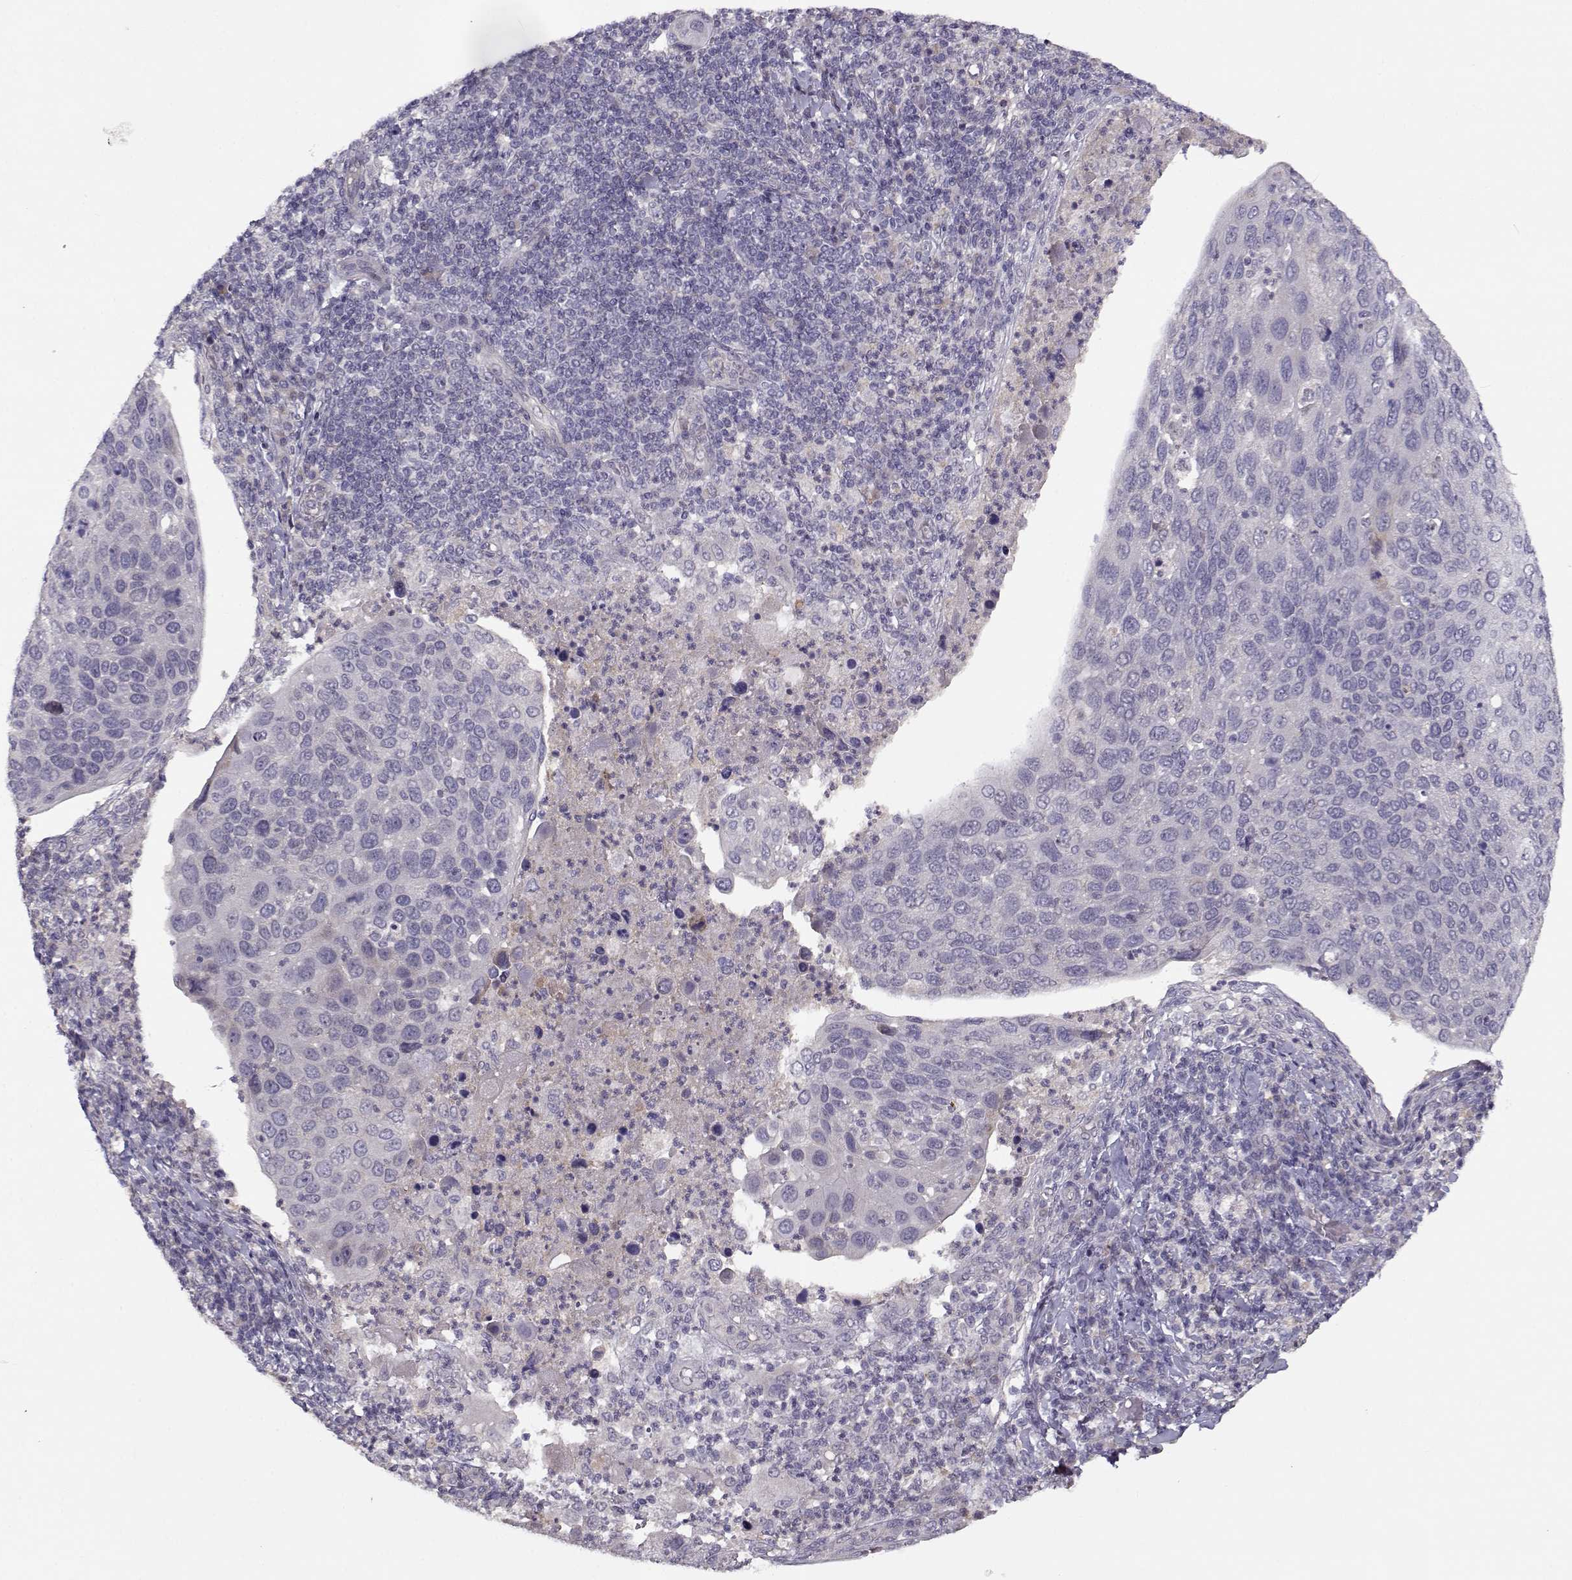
{"staining": {"intensity": "negative", "quantity": "none", "location": "none"}, "tissue": "cervical cancer", "cell_type": "Tumor cells", "image_type": "cancer", "snomed": [{"axis": "morphology", "description": "Squamous cell carcinoma, NOS"}, {"axis": "topography", "description": "Cervix"}], "caption": "Protein analysis of squamous cell carcinoma (cervical) displays no significant expression in tumor cells.", "gene": "TMEM145", "patient": {"sex": "female", "age": 54}}